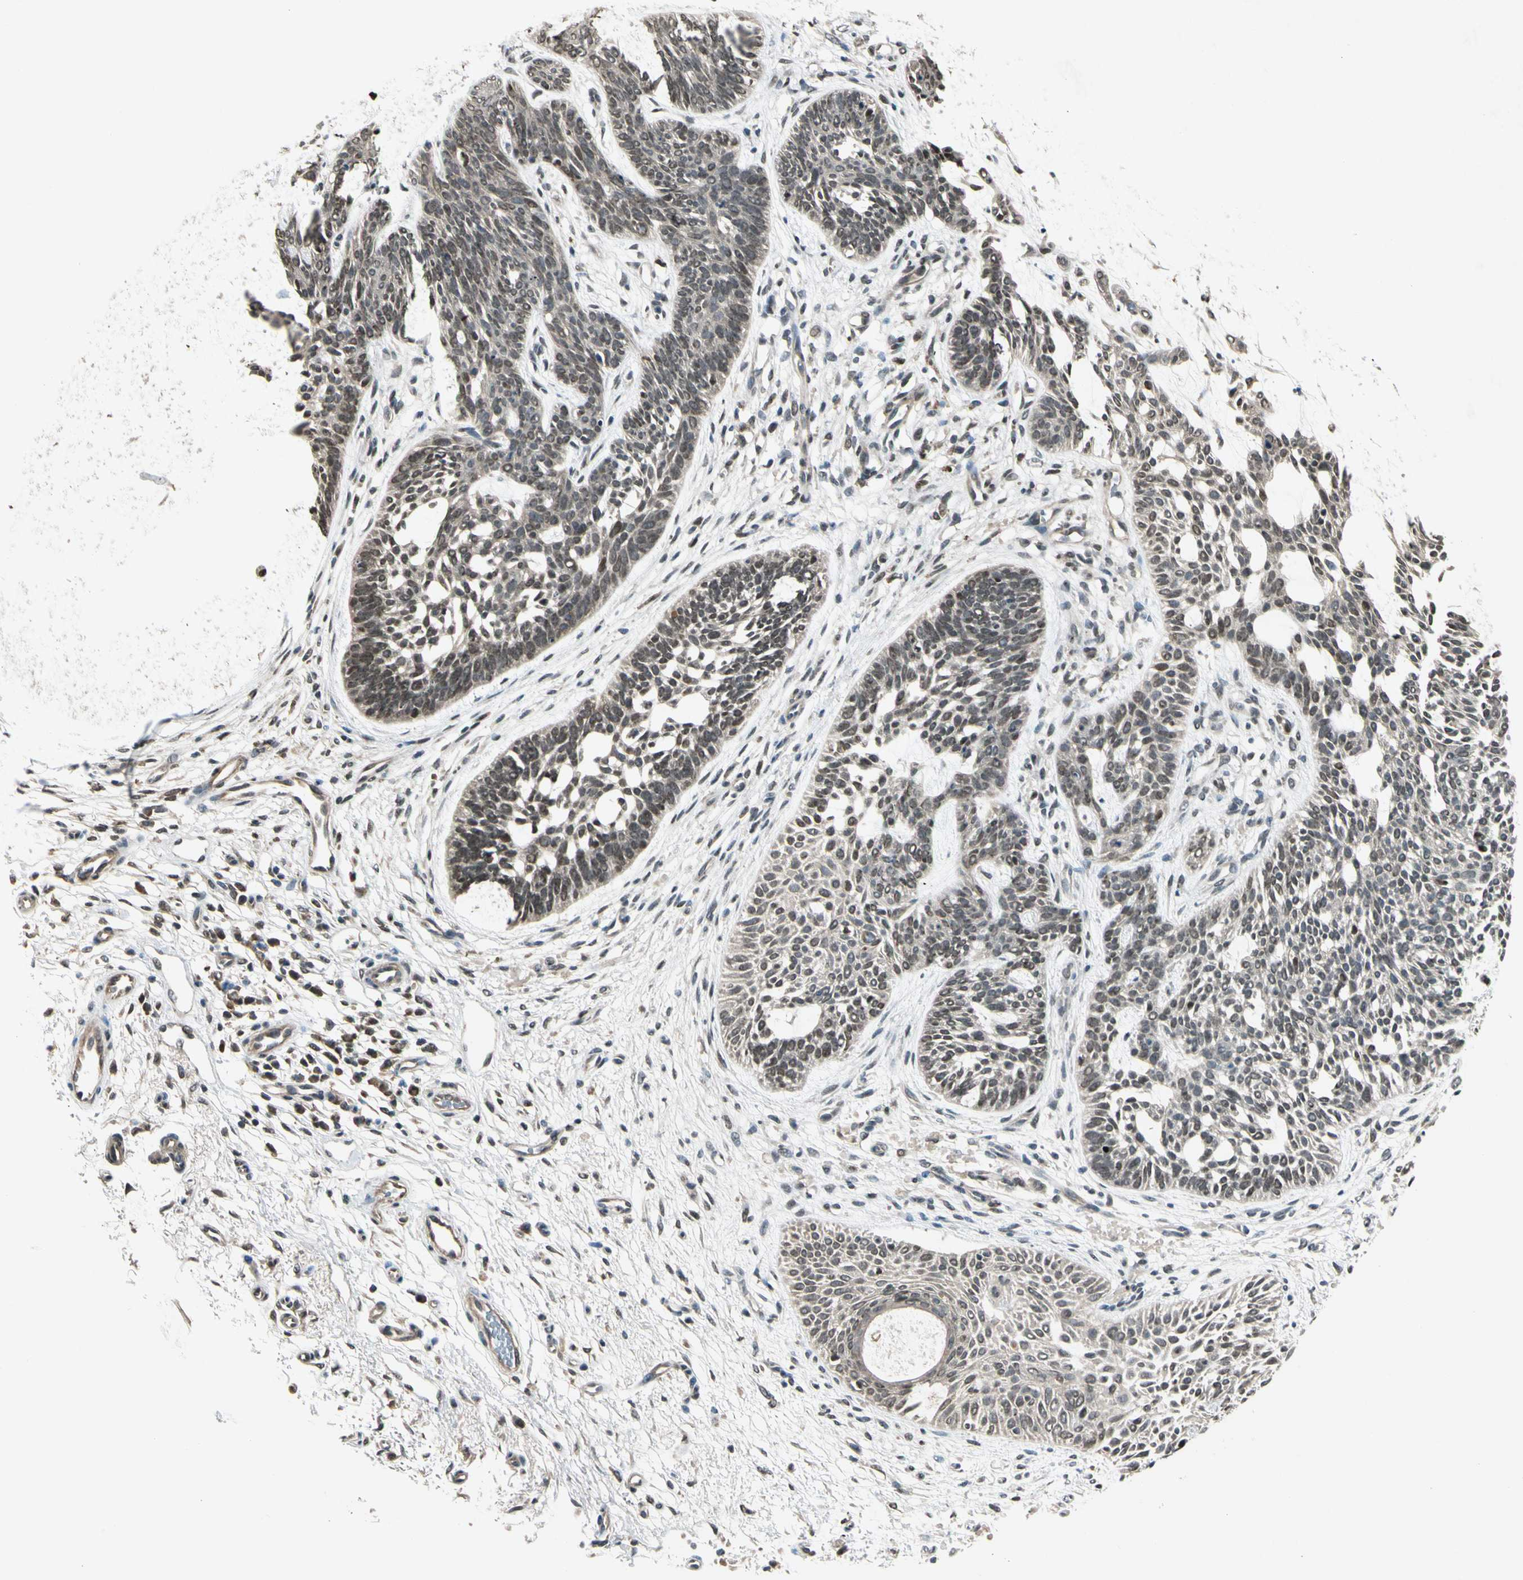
{"staining": {"intensity": "weak", "quantity": ">75%", "location": "nuclear"}, "tissue": "skin cancer", "cell_type": "Tumor cells", "image_type": "cancer", "snomed": [{"axis": "morphology", "description": "Normal tissue, NOS"}, {"axis": "morphology", "description": "Basal cell carcinoma"}, {"axis": "topography", "description": "Skin"}], "caption": "Approximately >75% of tumor cells in skin cancer (basal cell carcinoma) display weak nuclear protein staining as visualized by brown immunohistochemical staining.", "gene": "GTF3A", "patient": {"sex": "female", "age": 69}}